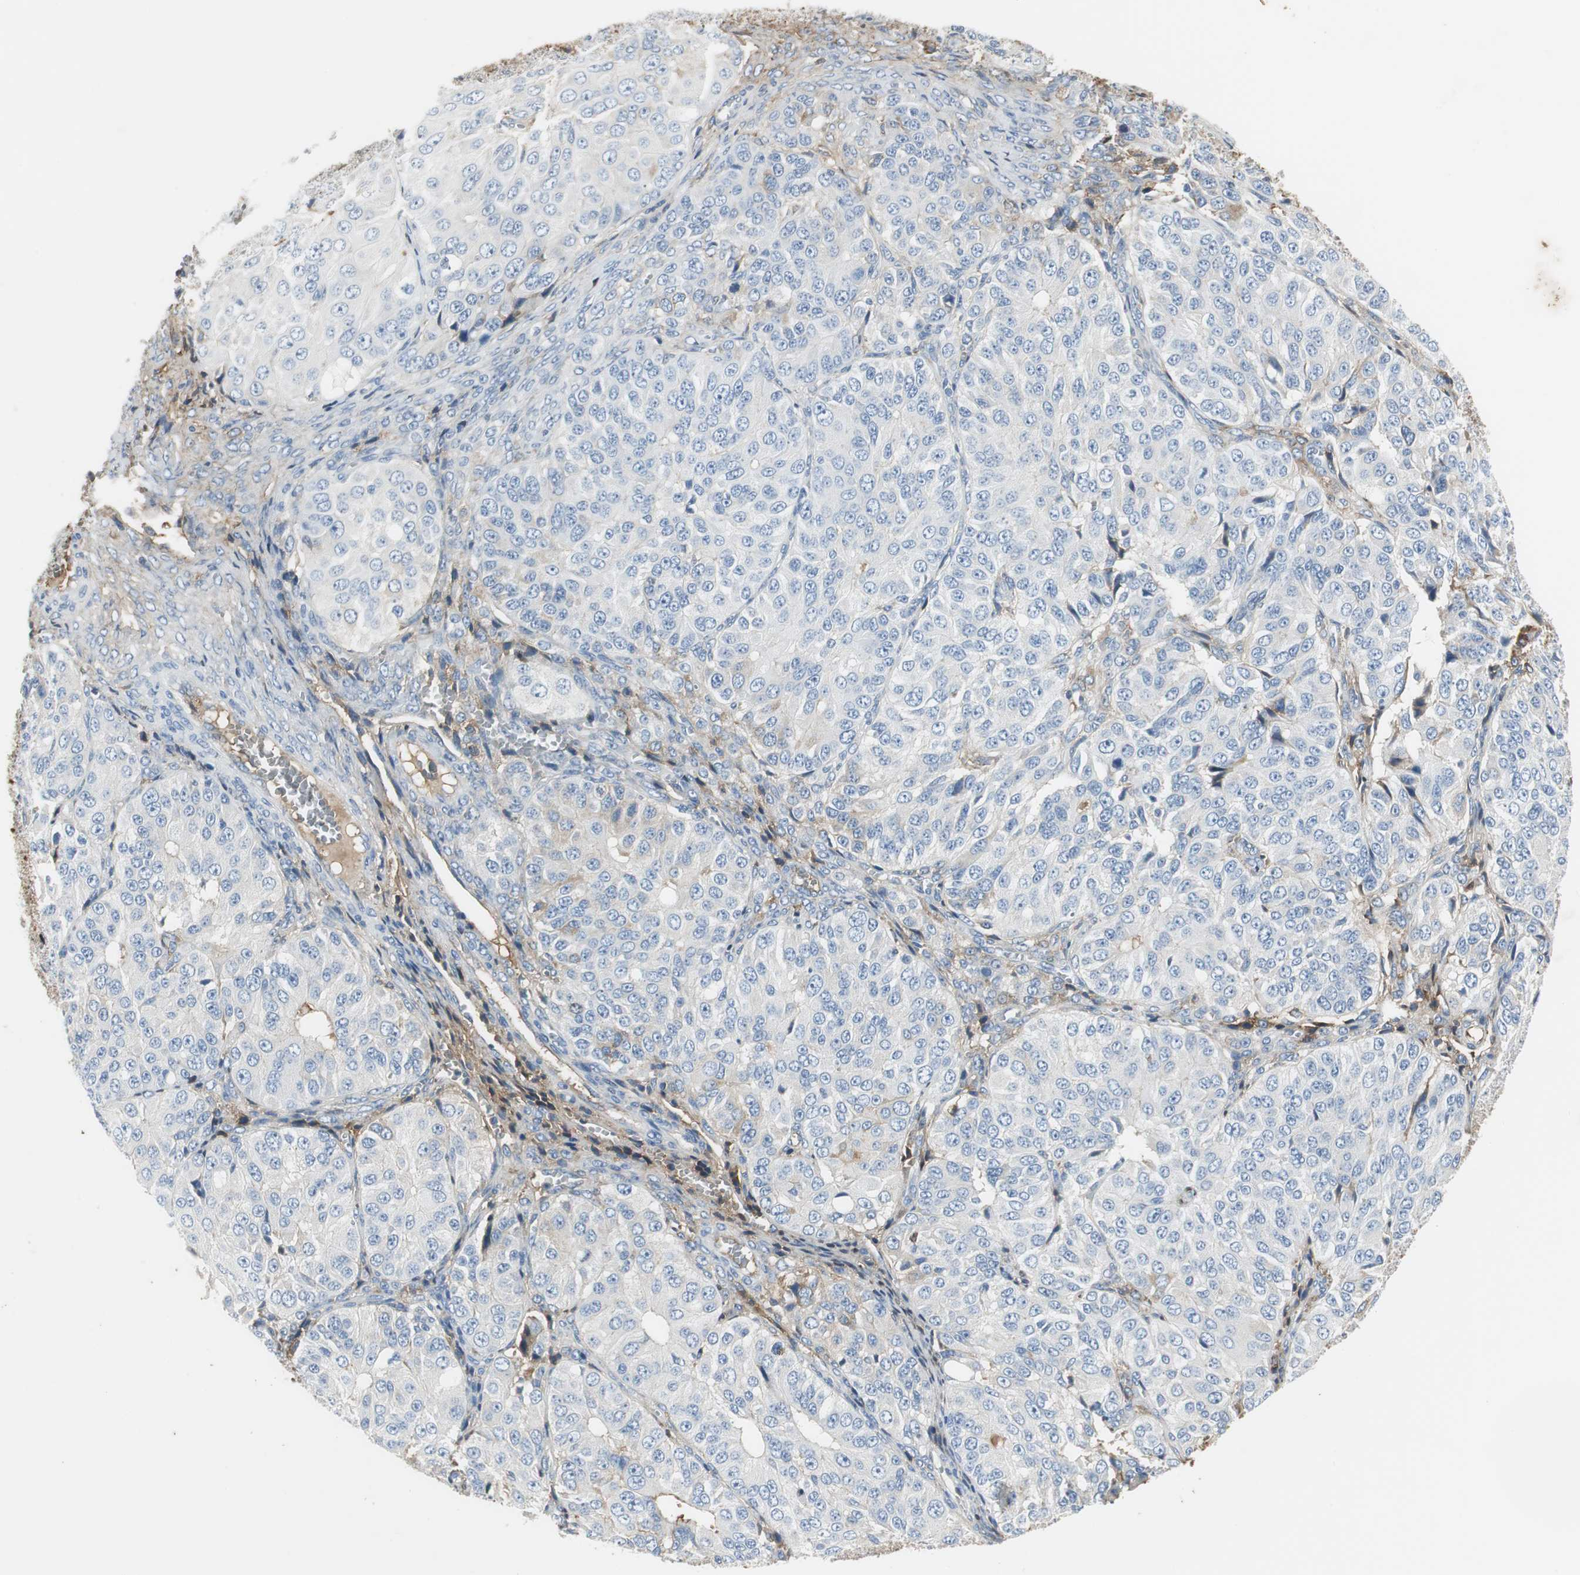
{"staining": {"intensity": "weak", "quantity": "<25%", "location": "cytoplasmic/membranous"}, "tissue": "ovarian cancer", "cell_type": "Tumor cells", "image_type": "cancer", "snomed": [{"axis": "morphology", "description": "Carcinoma, endometroid"}, {"axis": "topography", "description": "Ovary"}], "caption": "DAB immunohistochemical staining of human ovarian cancer (endometroid carcinoma) reveals no significant expression in tumor cells.", "gene": "IGHA1", "patient": {"sex": "female", "age": 51}}